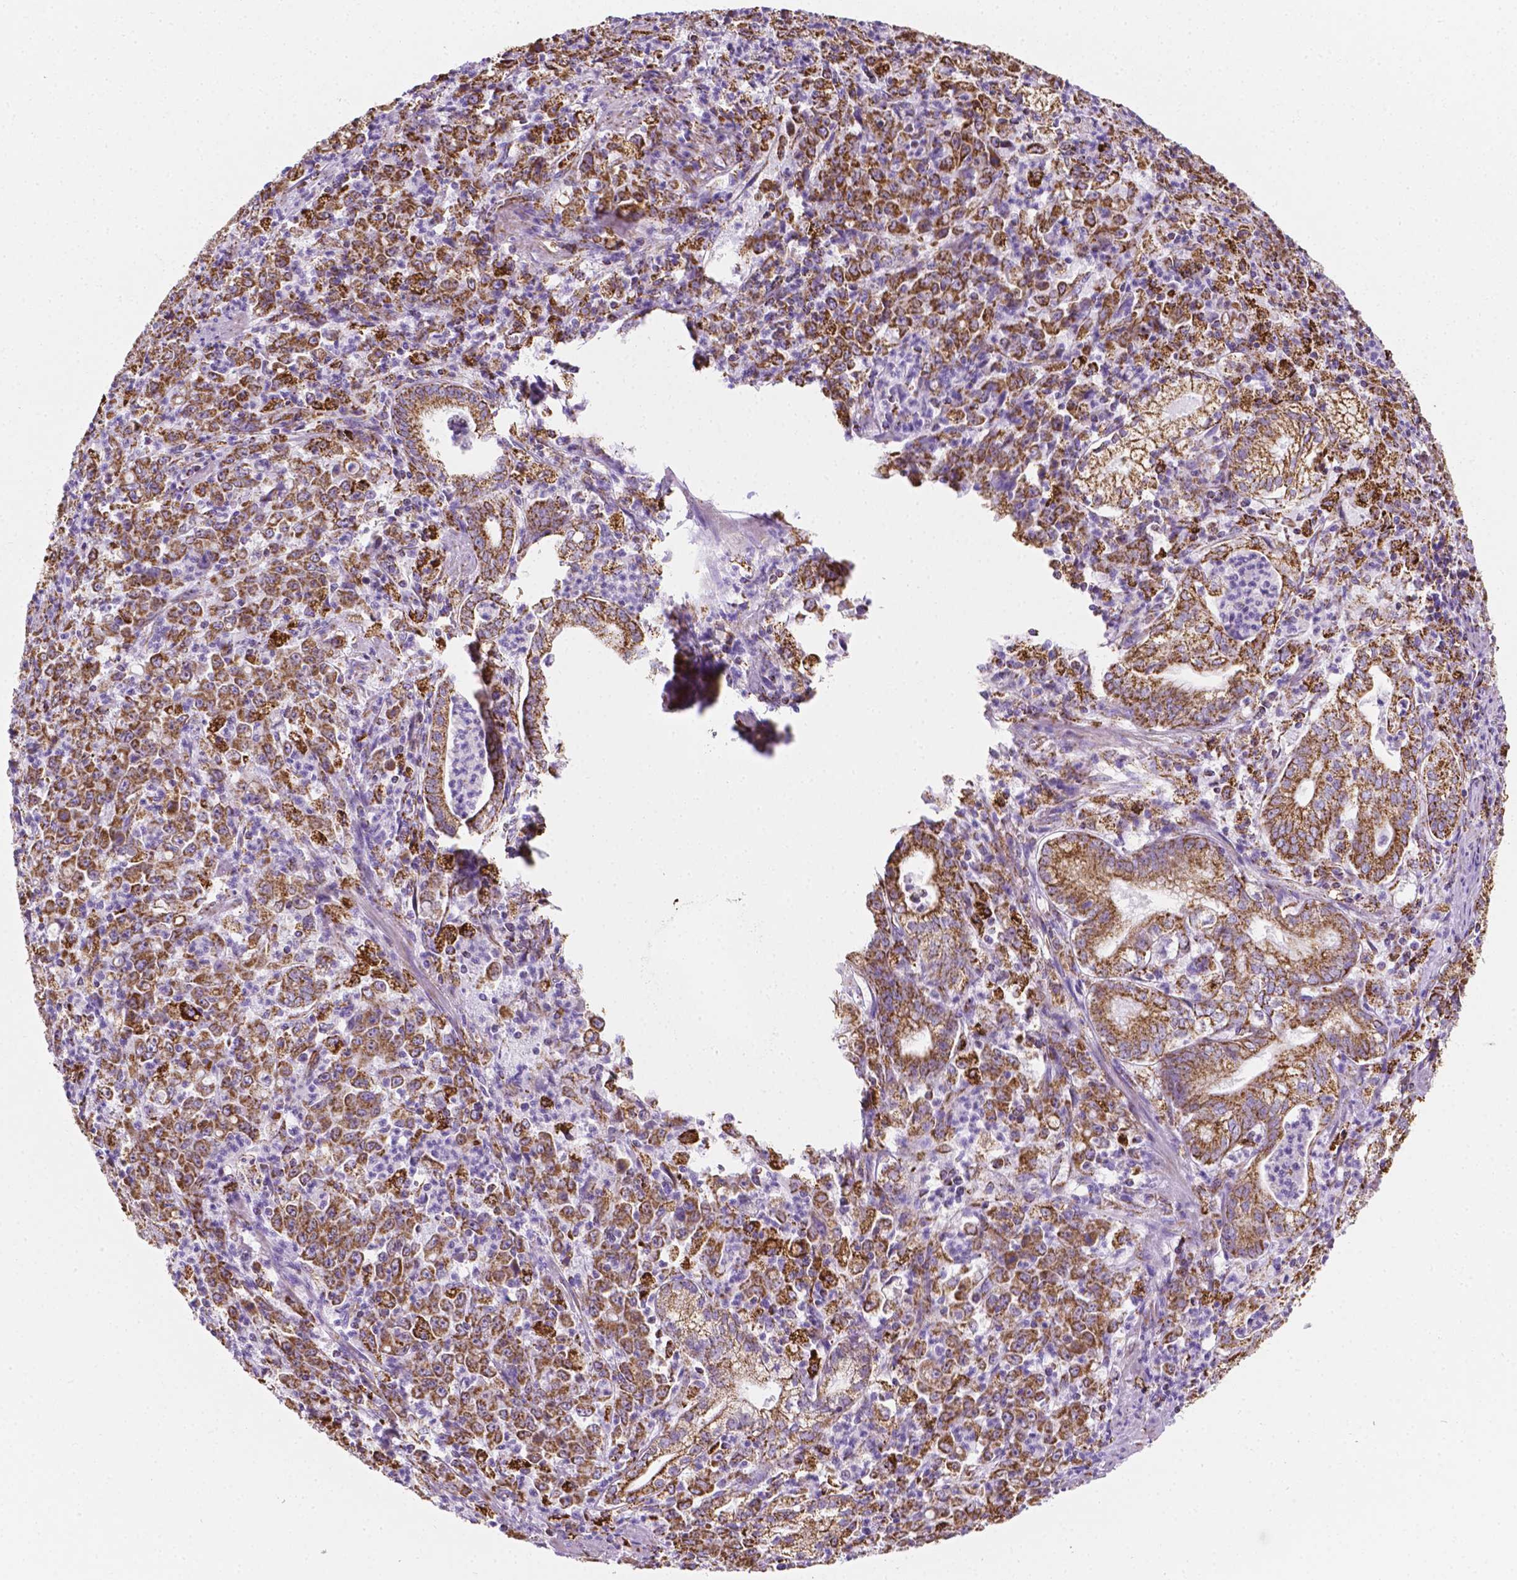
{"staining": {"intensity": "strong", "quantity": ">75%", "location": "cytoplasmic/membranous"}, "tissue": "stomach cancer", "cell_type": "Tumor cells", "image_type": "cancer", "snomed": [{"axis": "morphology", "description": "Adenocarcinoma, NOS"}, {"axis": "topography", "description": "Stomach, lower"}], "caption": "Immunohistochemical staining of human stomach adenocarcinoma displays strong cytoplasmic/membranous protein positivity in approximately >75% of tumor cells.", "gene": "RMDN3", "patient": {"sex": "female", "age": 71}}